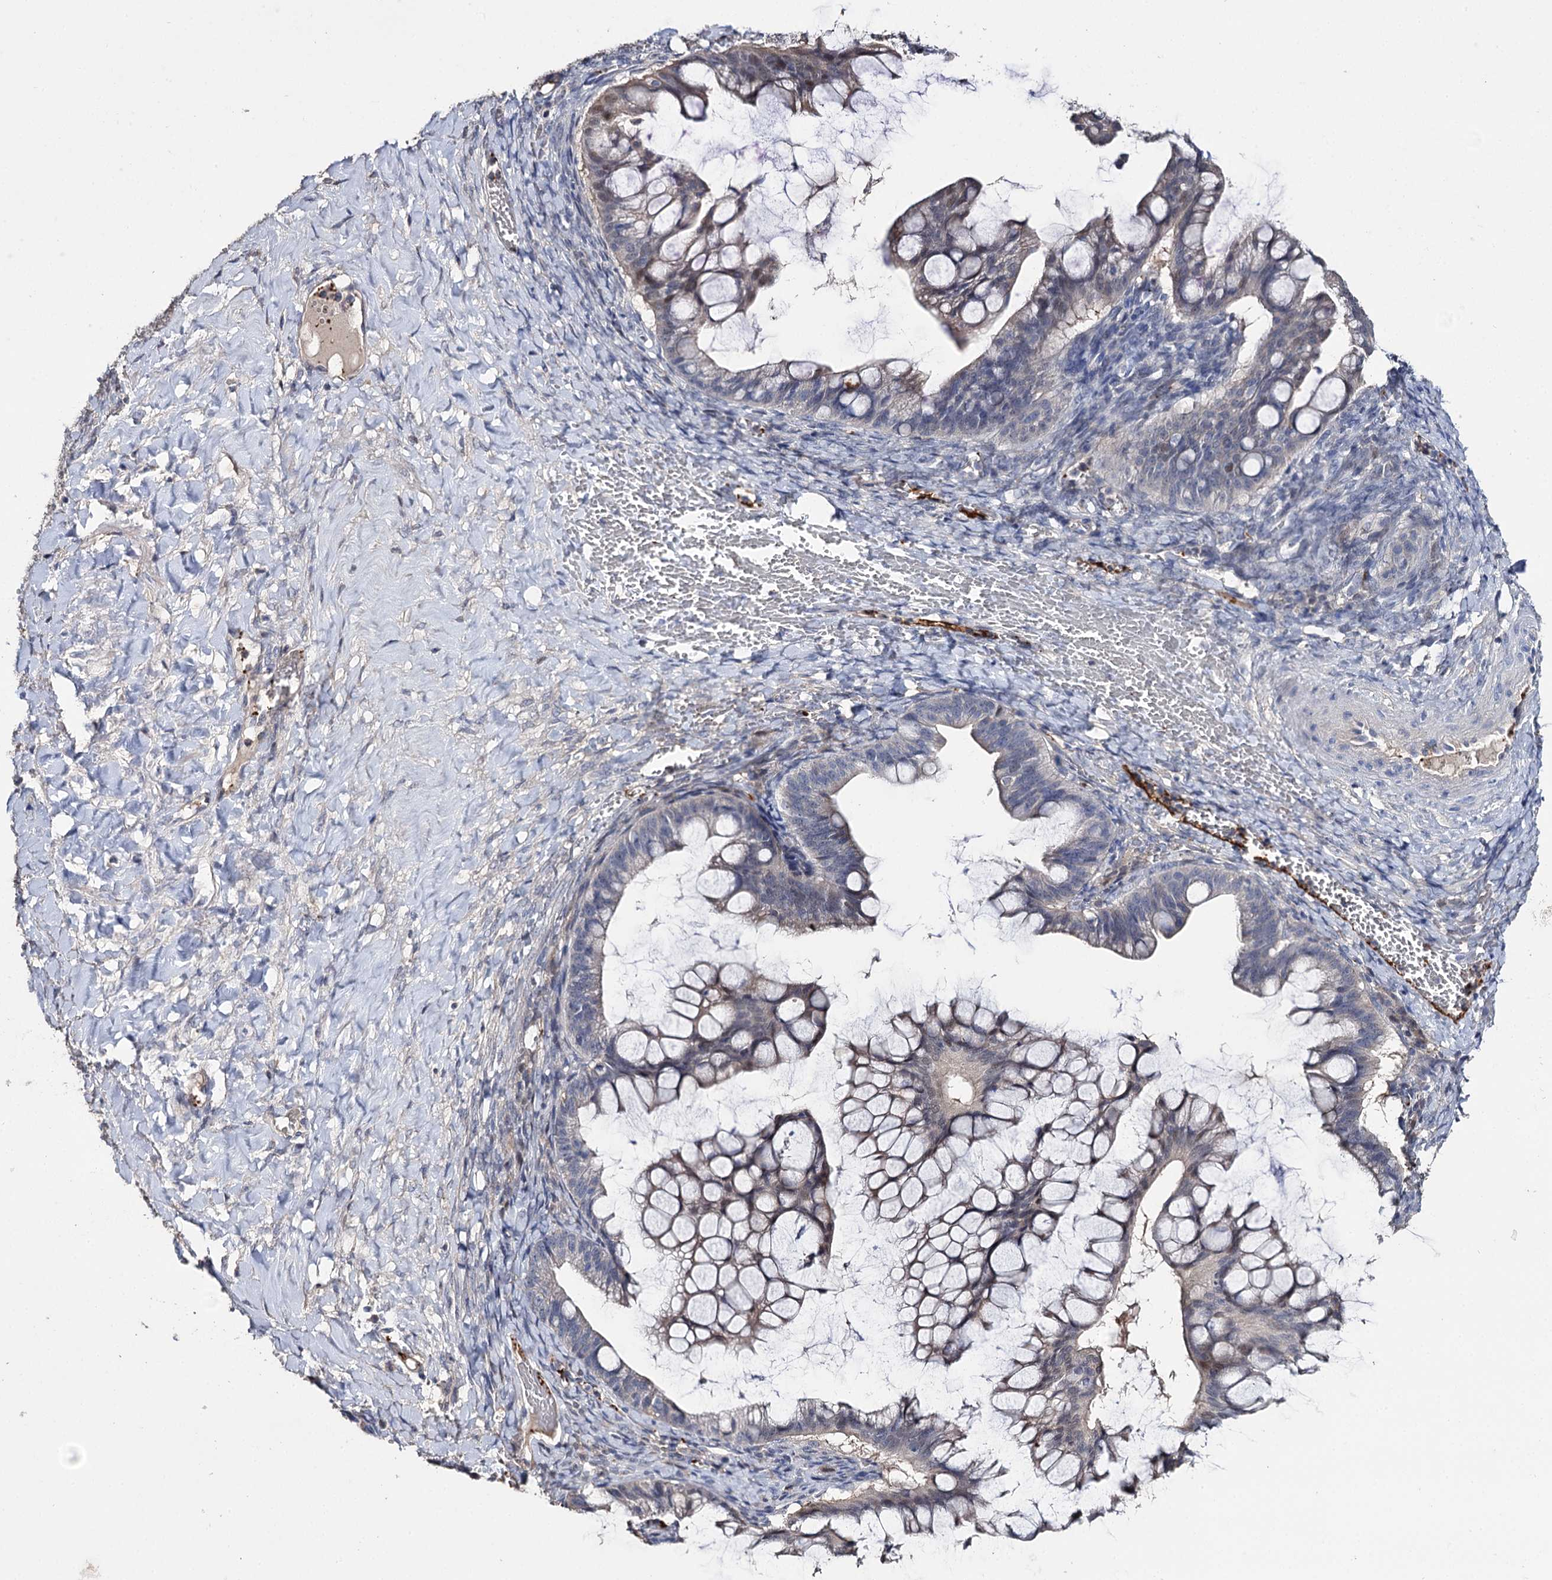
{"staining": {"intensity": "negative", "quantity": "none", "location": "none"}, "tissue": "ovarian cancer", "cell_type": "Tumor cells", "image_type": "cancer", "snomed": [{"axis": "morphology", "description": "Cystadenocarcinoma, mucinous, NOS"}, {"axis": "topography", "description": "Ovary"}], "caption": "A photomicrograph of human ovarian cancer (mucinous cystadenocarcinoma) is negative for staining in tumor cells. Brightfield microscopy of immunohistochemistry stained with DAB (brown) and hematoxylin (blue), captured at high magnification.", "gene": "DNAH6", "patient": {"sex": "female", "age": 73}}